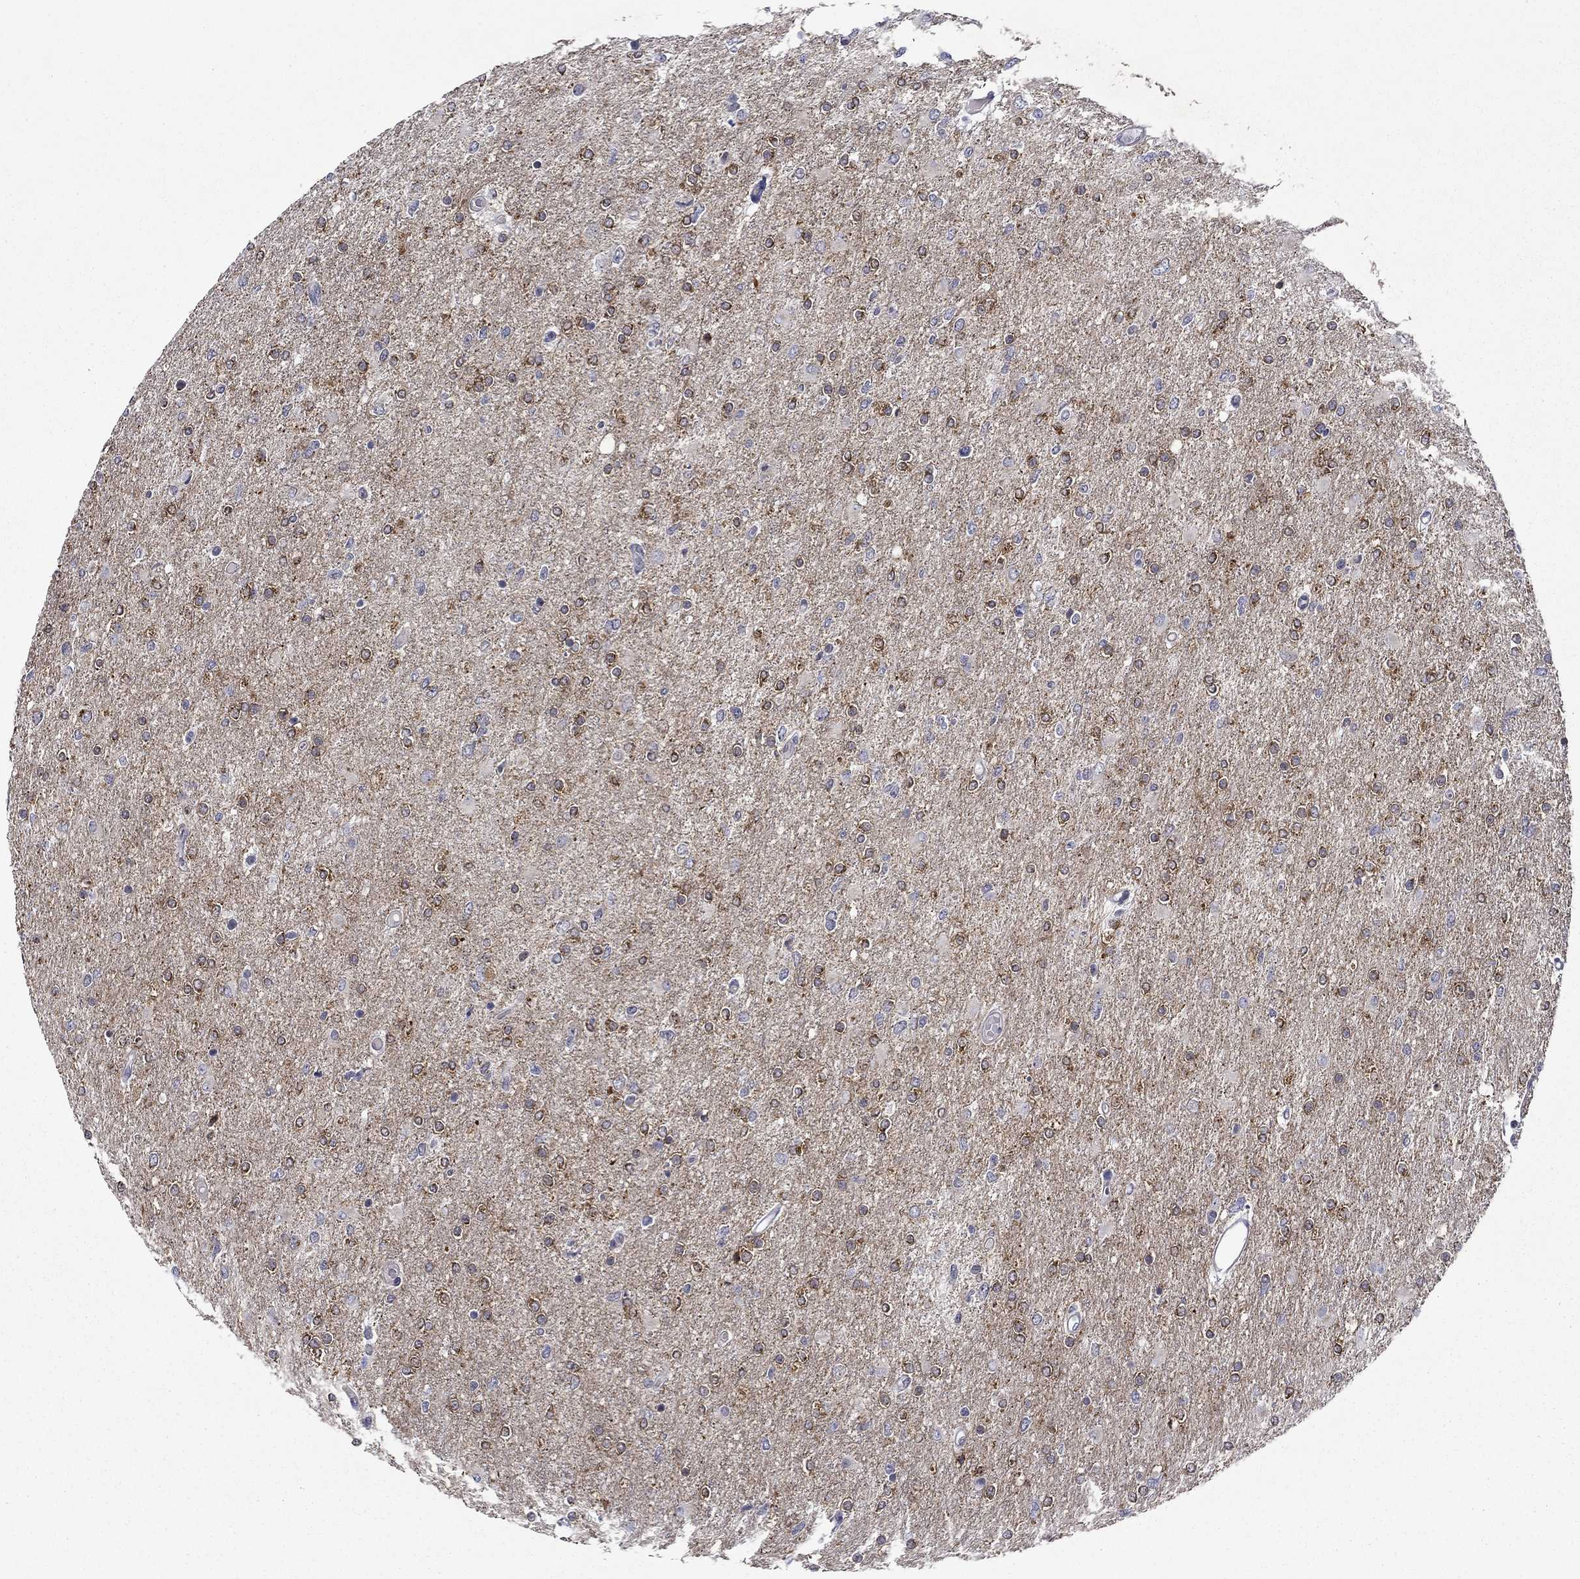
{"staining": {"intensity": "strong", "quantity": "25%-75%", "location": "cytoplasmic/membranous"}, "tissue": "glioma", "cell_type": "Tumor cells", "image_type": "cancer", "snomed": [{"axis": "morphology", "description": "Glioma, malignant, High grade"}, {"axis": "topography", "description": "Cerebral cortex"}], "caption": "A histopathology image of human glioma stained for a protein displays strong cytoplasmic/membranous brown staining in tumor cells. The staining was performed using DAB (3,3'-diaminobenzidine), with brown indicating positive protein expression. Nuclei are stained blue with hematoxylin.", "gene": "B3GAT1", "patient": {"sex": "male", "age": 70}}